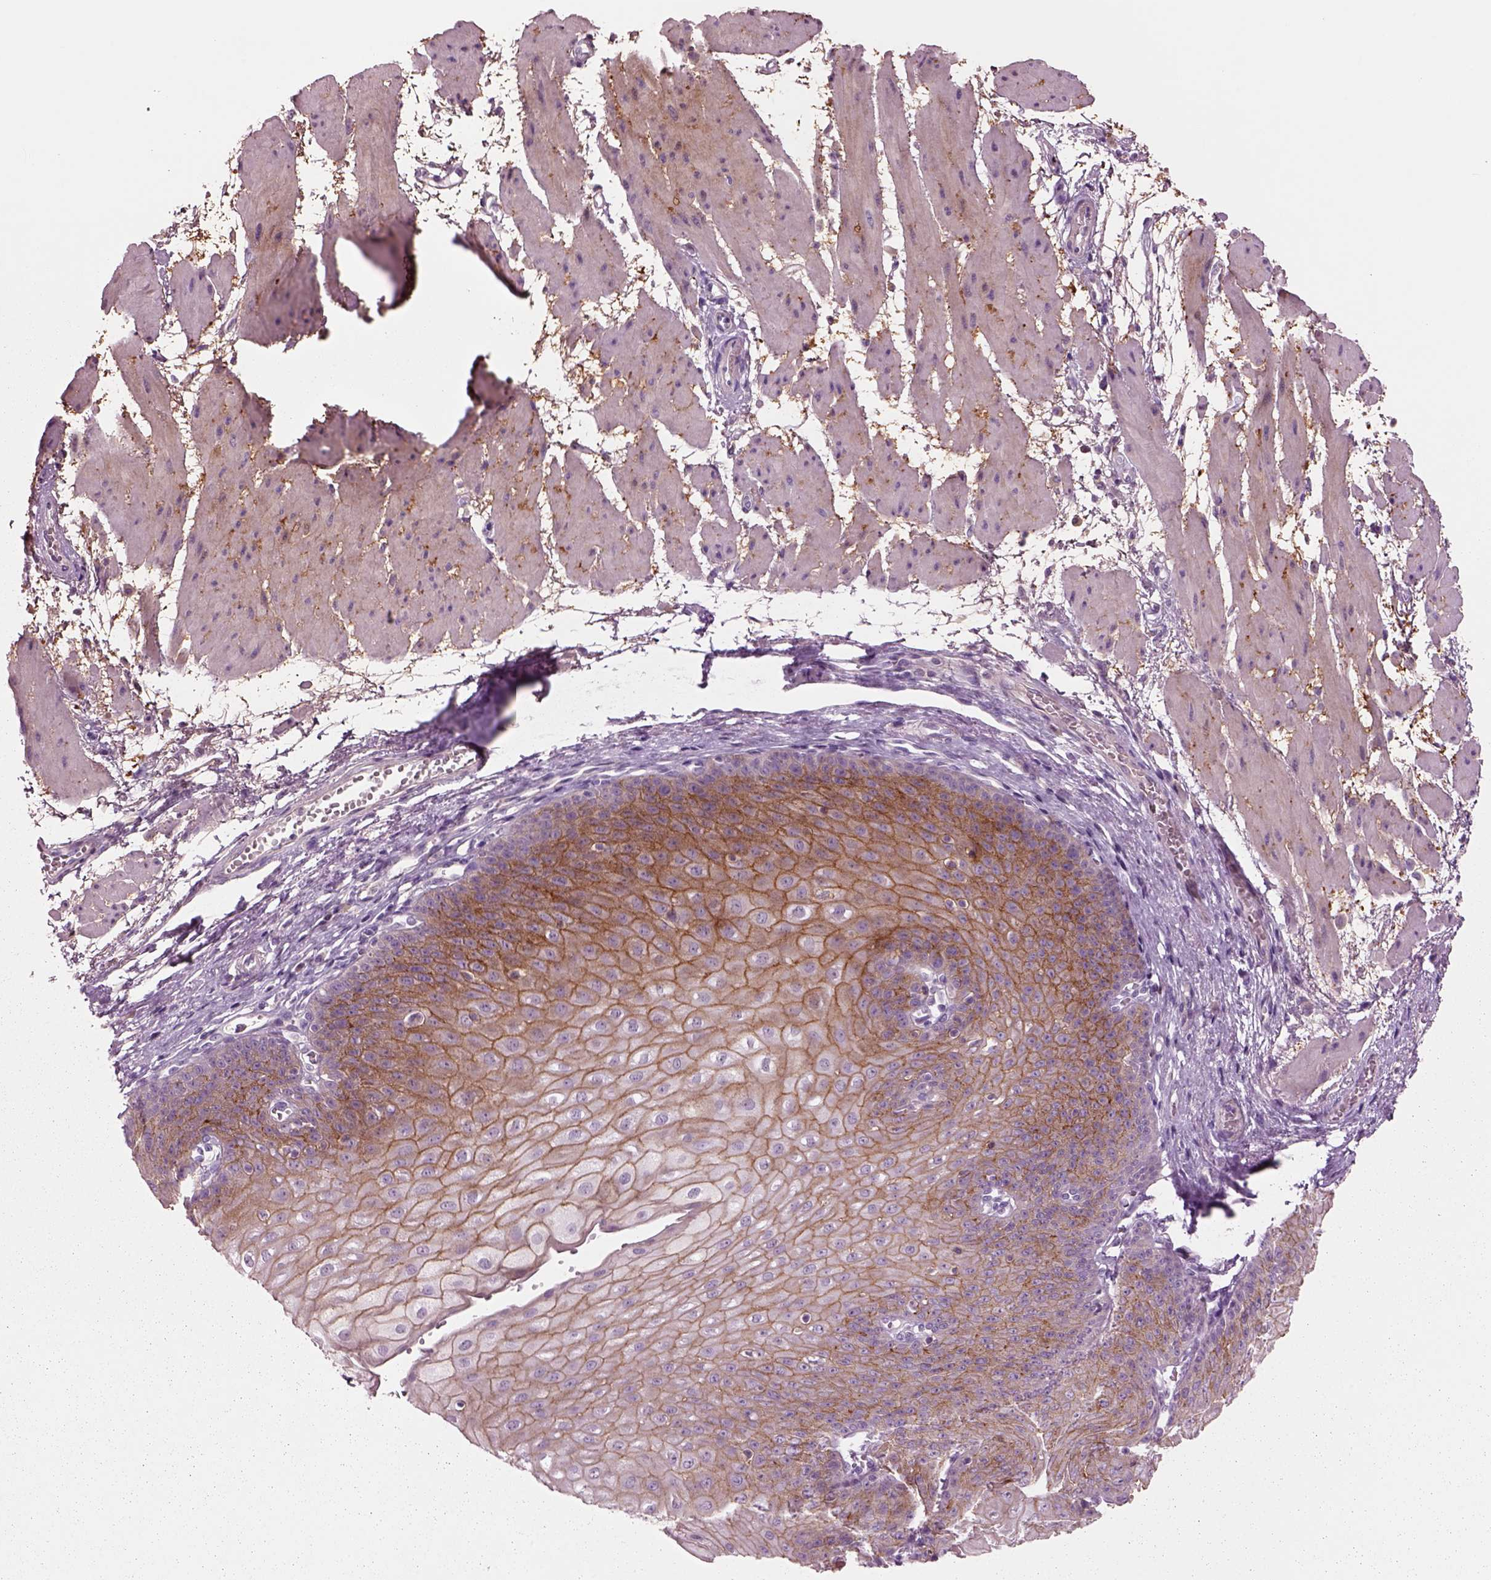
{"staining": {"intensity": "moderate", "quantity": ">75%", "location": "cytoplasmic/membranous"}, "tissue": "esophagus", "cell_type": "Squamous epithelial cells", "image_type": "normal", "snomed": [{"axis": "morphology", "description": "Normal tissue, NOS"}, {"axis": "topography", "description": "Esophagus"}], "caption": "High-magnification brightfield microscopy of benign esophagus stained with DAB (3,3'-diaminobenzidine) (brown) and counterstained with hematoxylin (blue). squamous epithelial cells exhibit moderate cytoplasmic/membranous staining is present in approximately>75% of cells. (DAB (3,3'-diaminobenzidine) IHC, brown staining for protein, blue staining for nuclei).", "gene": "PLPP7", "patient": {"sex": "male", "age": 71}}